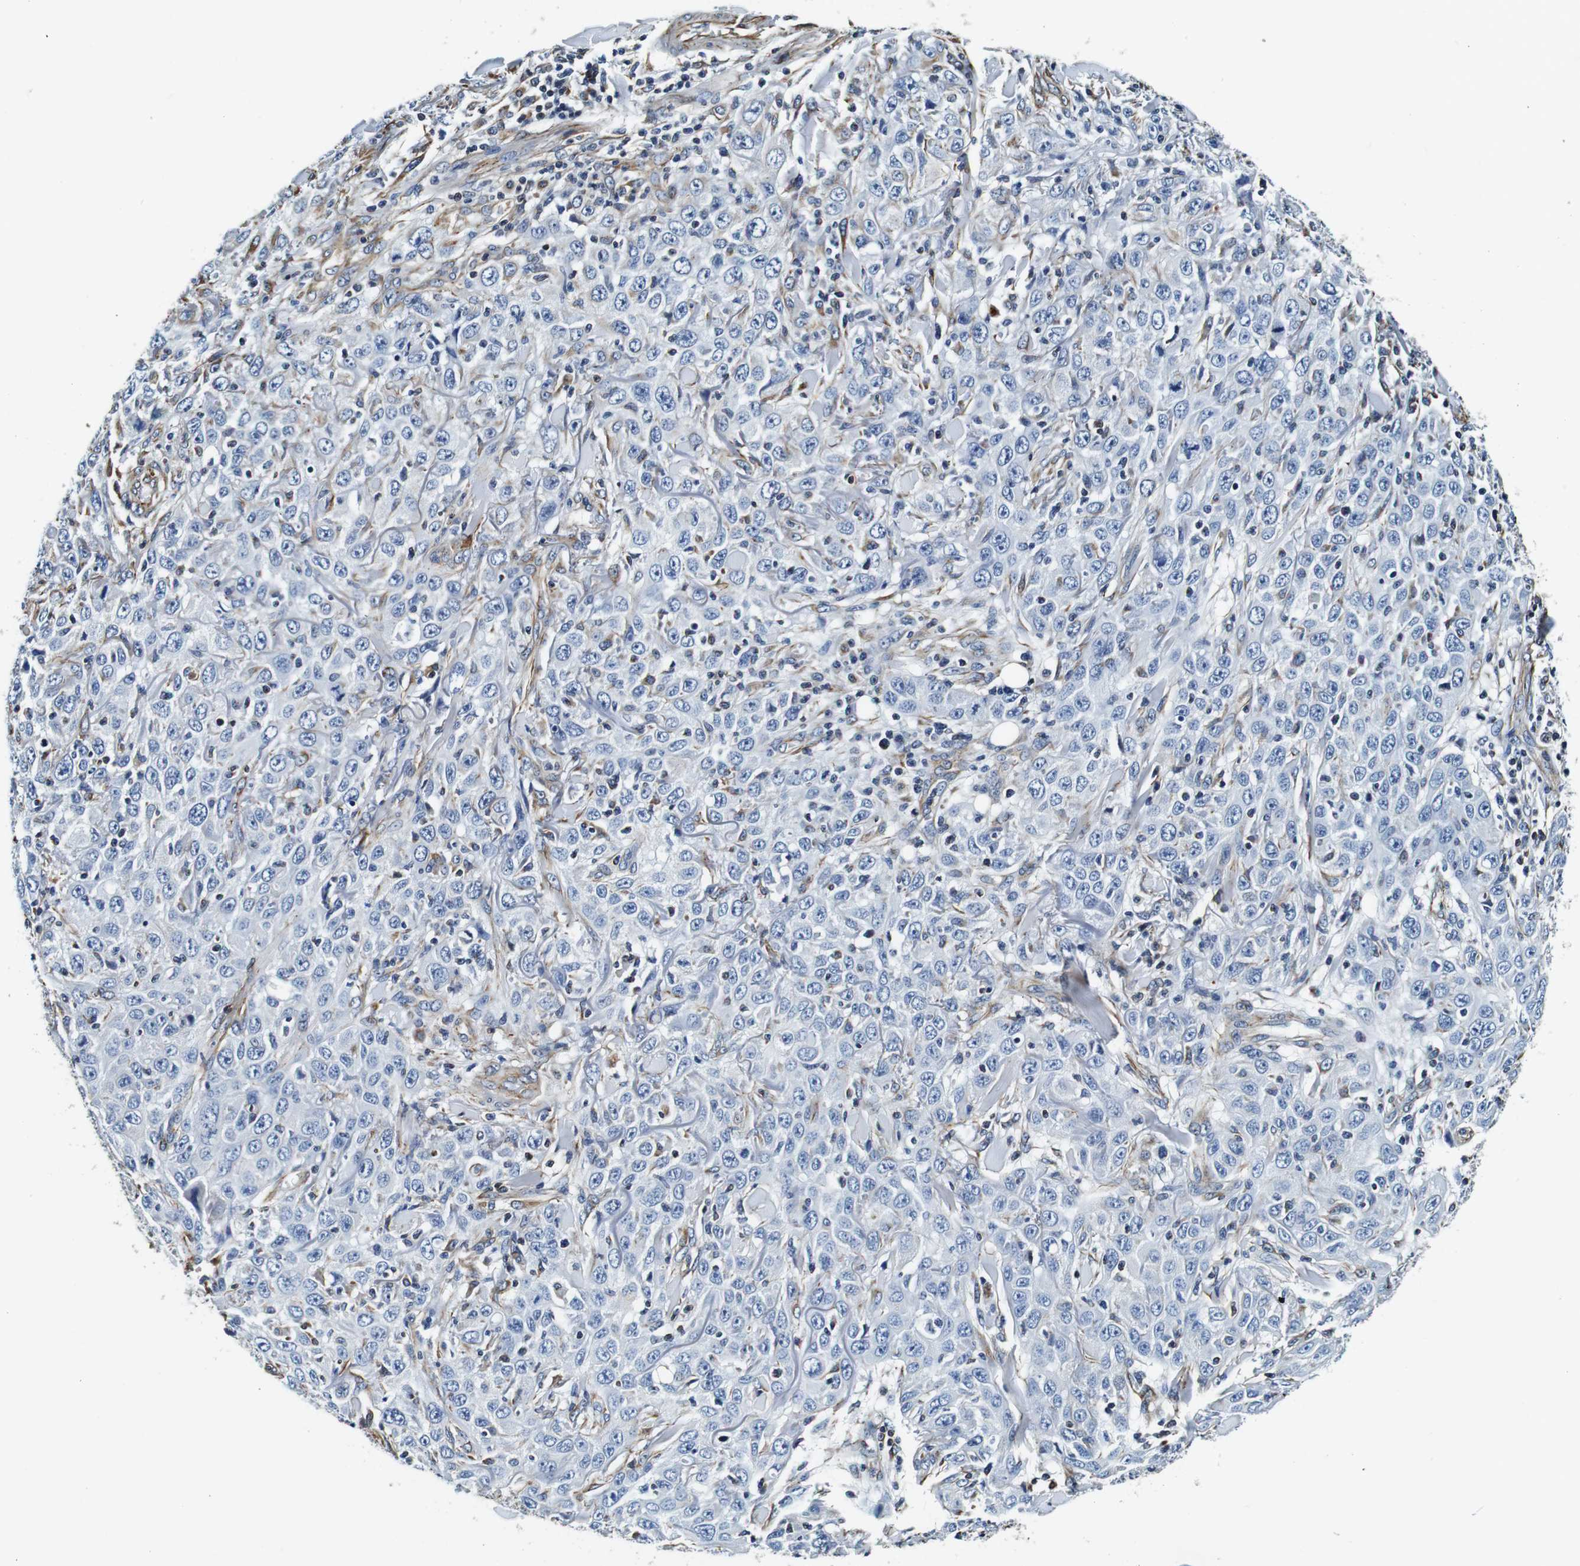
{"staining": {"intensity": "negative", "quantity": "none", "location": "none"}, "tissue": "skin cancer", "cell_type": "Tumor cells", "image_type": "cancer", "snomed": [{"axis": "morphology", "description": "Squamous cell carcinoma, NOS"}, {"axis": "topography", "description": "Skin"}], "caption": "IHC micrograph of neoplastic tissue: human squamous cell carcinoma (skin) stained with DAB (3,3'-diaminobenzidine) reveals no significant protein expression in tumor cells.", "gene": "GJE1", "patient": {"sex": "female", "age": 88}}